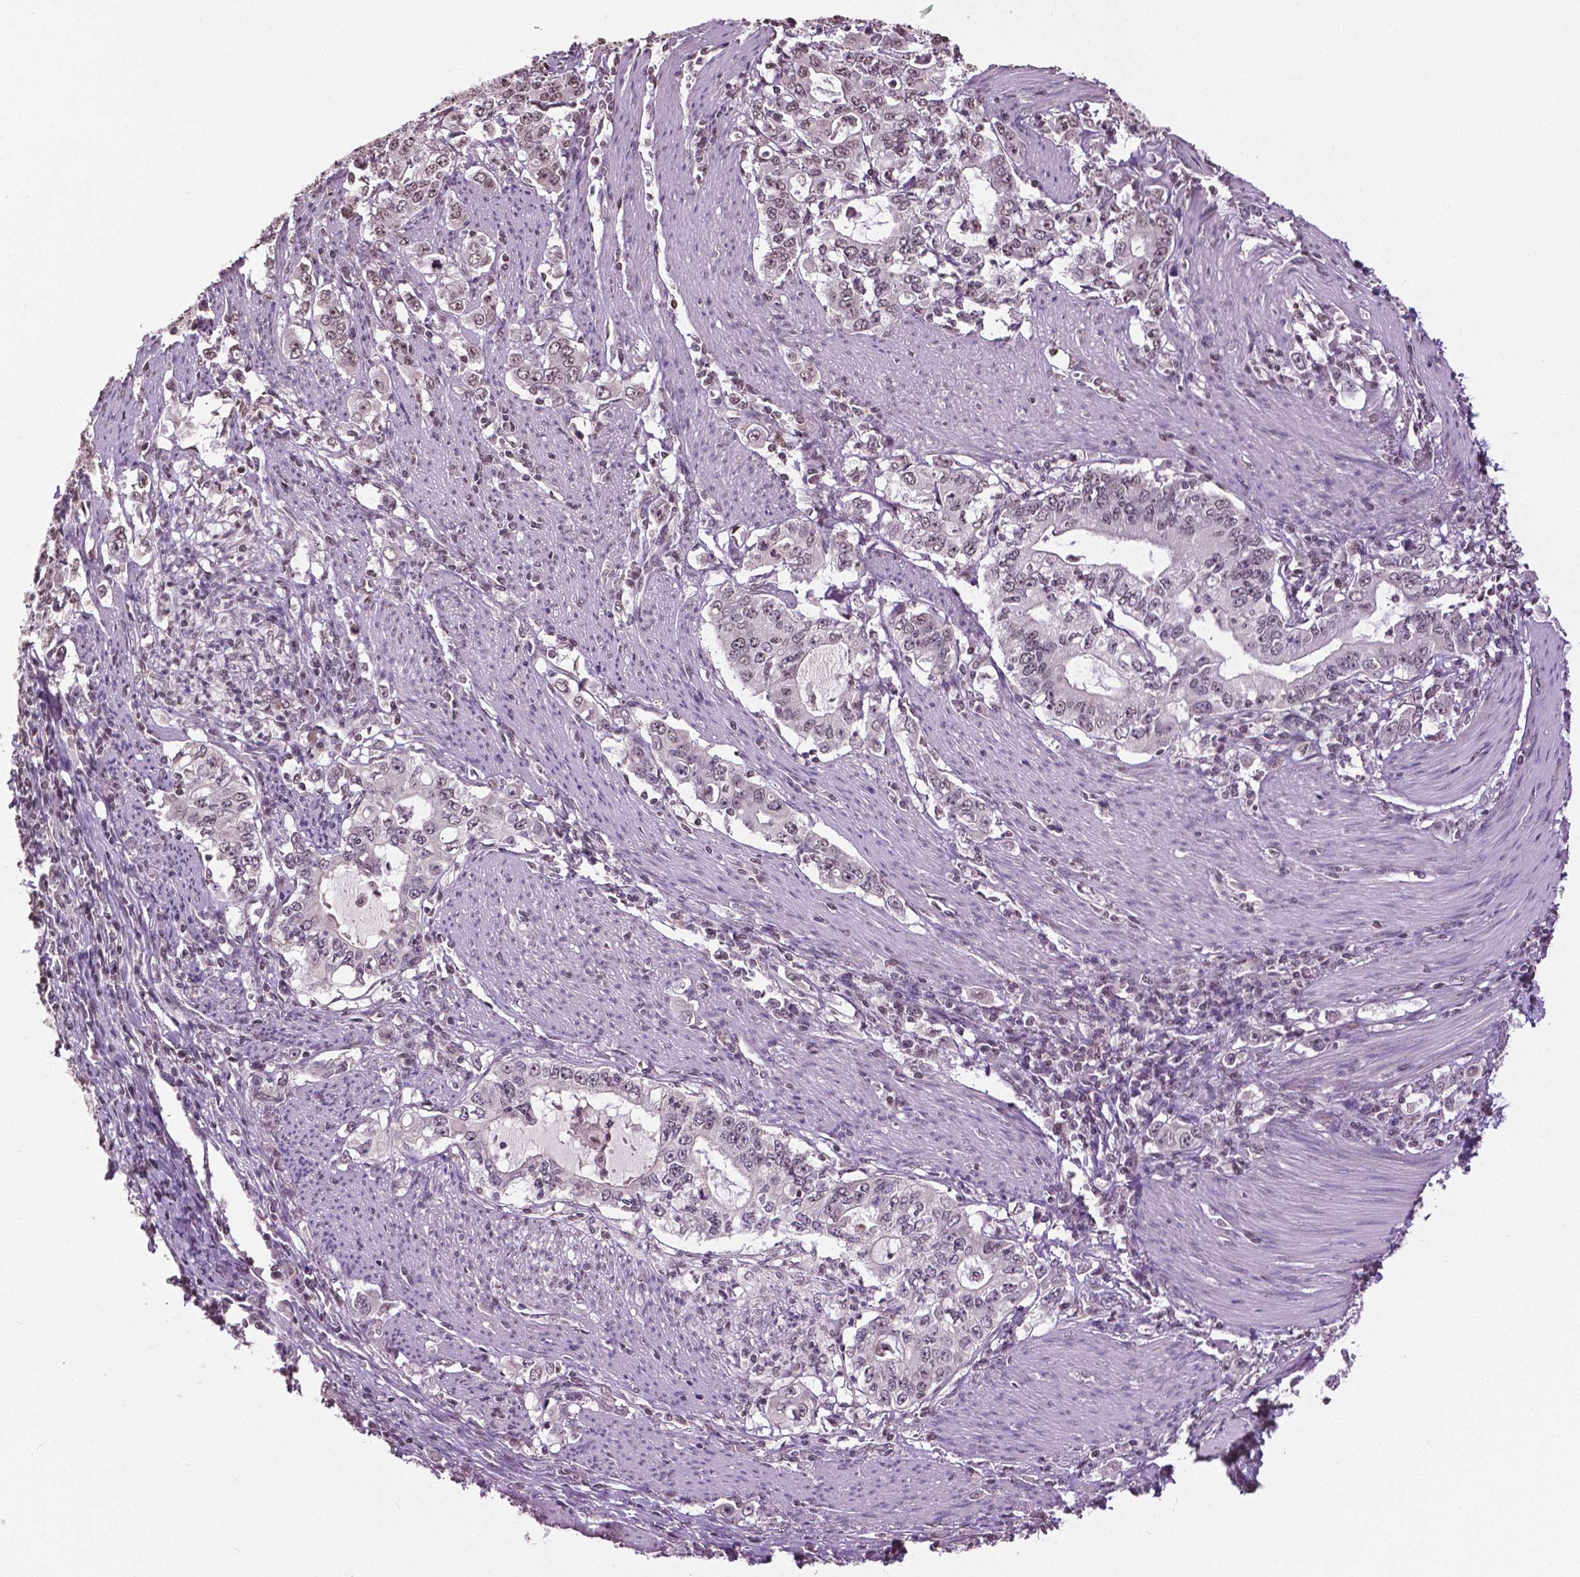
{"staining": {"intensity": "weak", "quantity": "25%-75%", "location": "nuclear"}, "tissue": "stomach cancer", "cell_type": "Tumor cells", "image_type": "cancer", "snomed": [{"axis": "morphology", "description": "Adenocarcinoma, NOS"}, {"axis": "topography", "description": "Stomach, lower"}], "caption": "This micrograph exhibits IHC staining of human stomach adenocarcinoma, with low weak nuclear positivity in approximately 25%-75% of tumor cells.", "gene": "DLX5", "patient": {"sex": "female", "age": 72}}